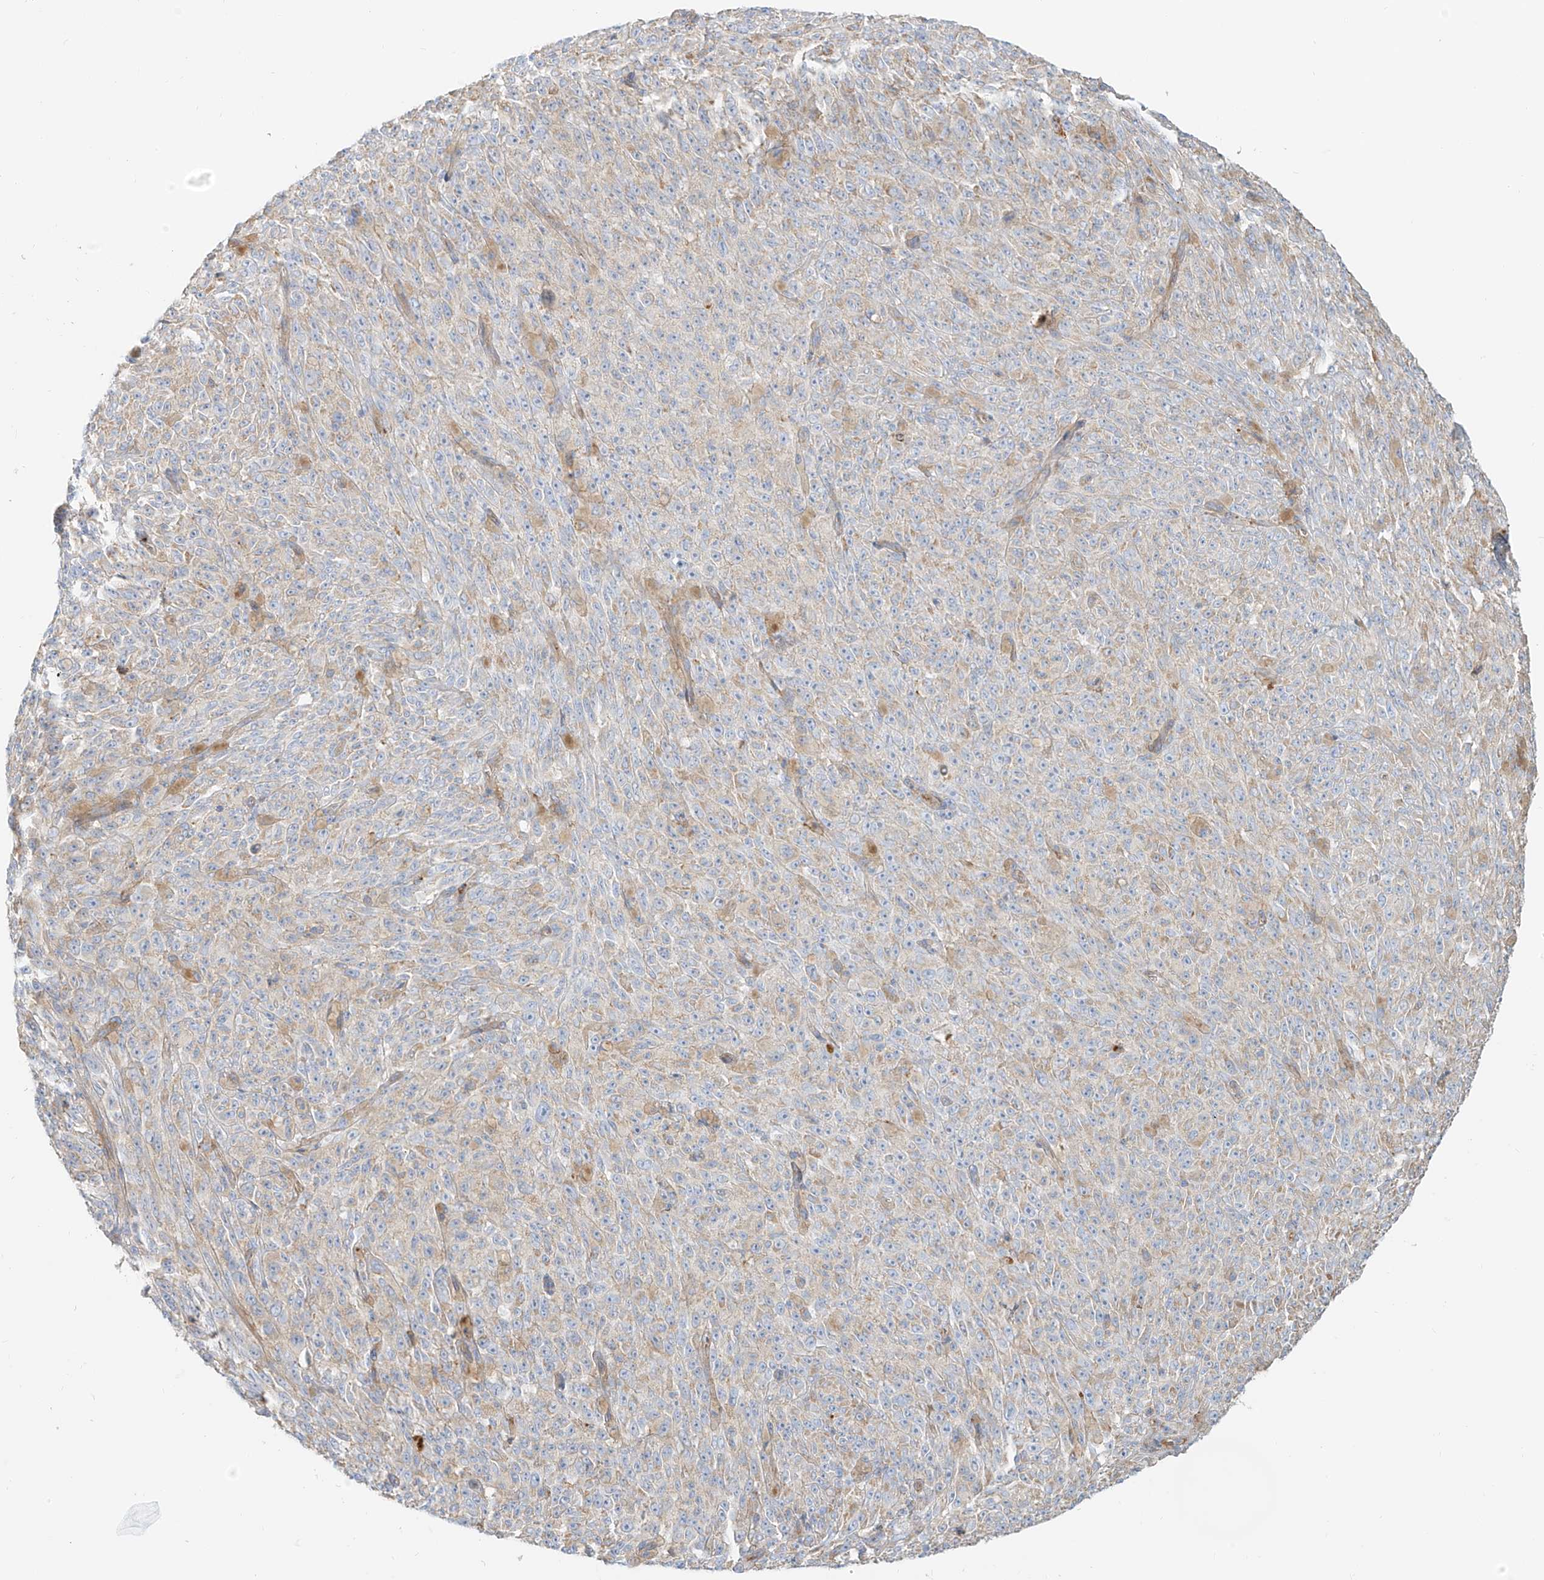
{"staining": {"intensity": "weak", "quantity": "<25%", "location": "cytoplasmic/membranous"}, "tissue": "melanoma", "cell_type": "Tumor cells", "image_type": "cancer", "snomed": [{"axis": "morphology", "description": "Malignant melanoma, NOS"}, {"axis": "topography", "description": "Skin"}], "caption": "IHC micrograph of melanoma stained for a protein (brown), which shows no expression in tumor cells.", "gene": "OCSTAMP", "patient": {"sex": "female", "age": 82}}